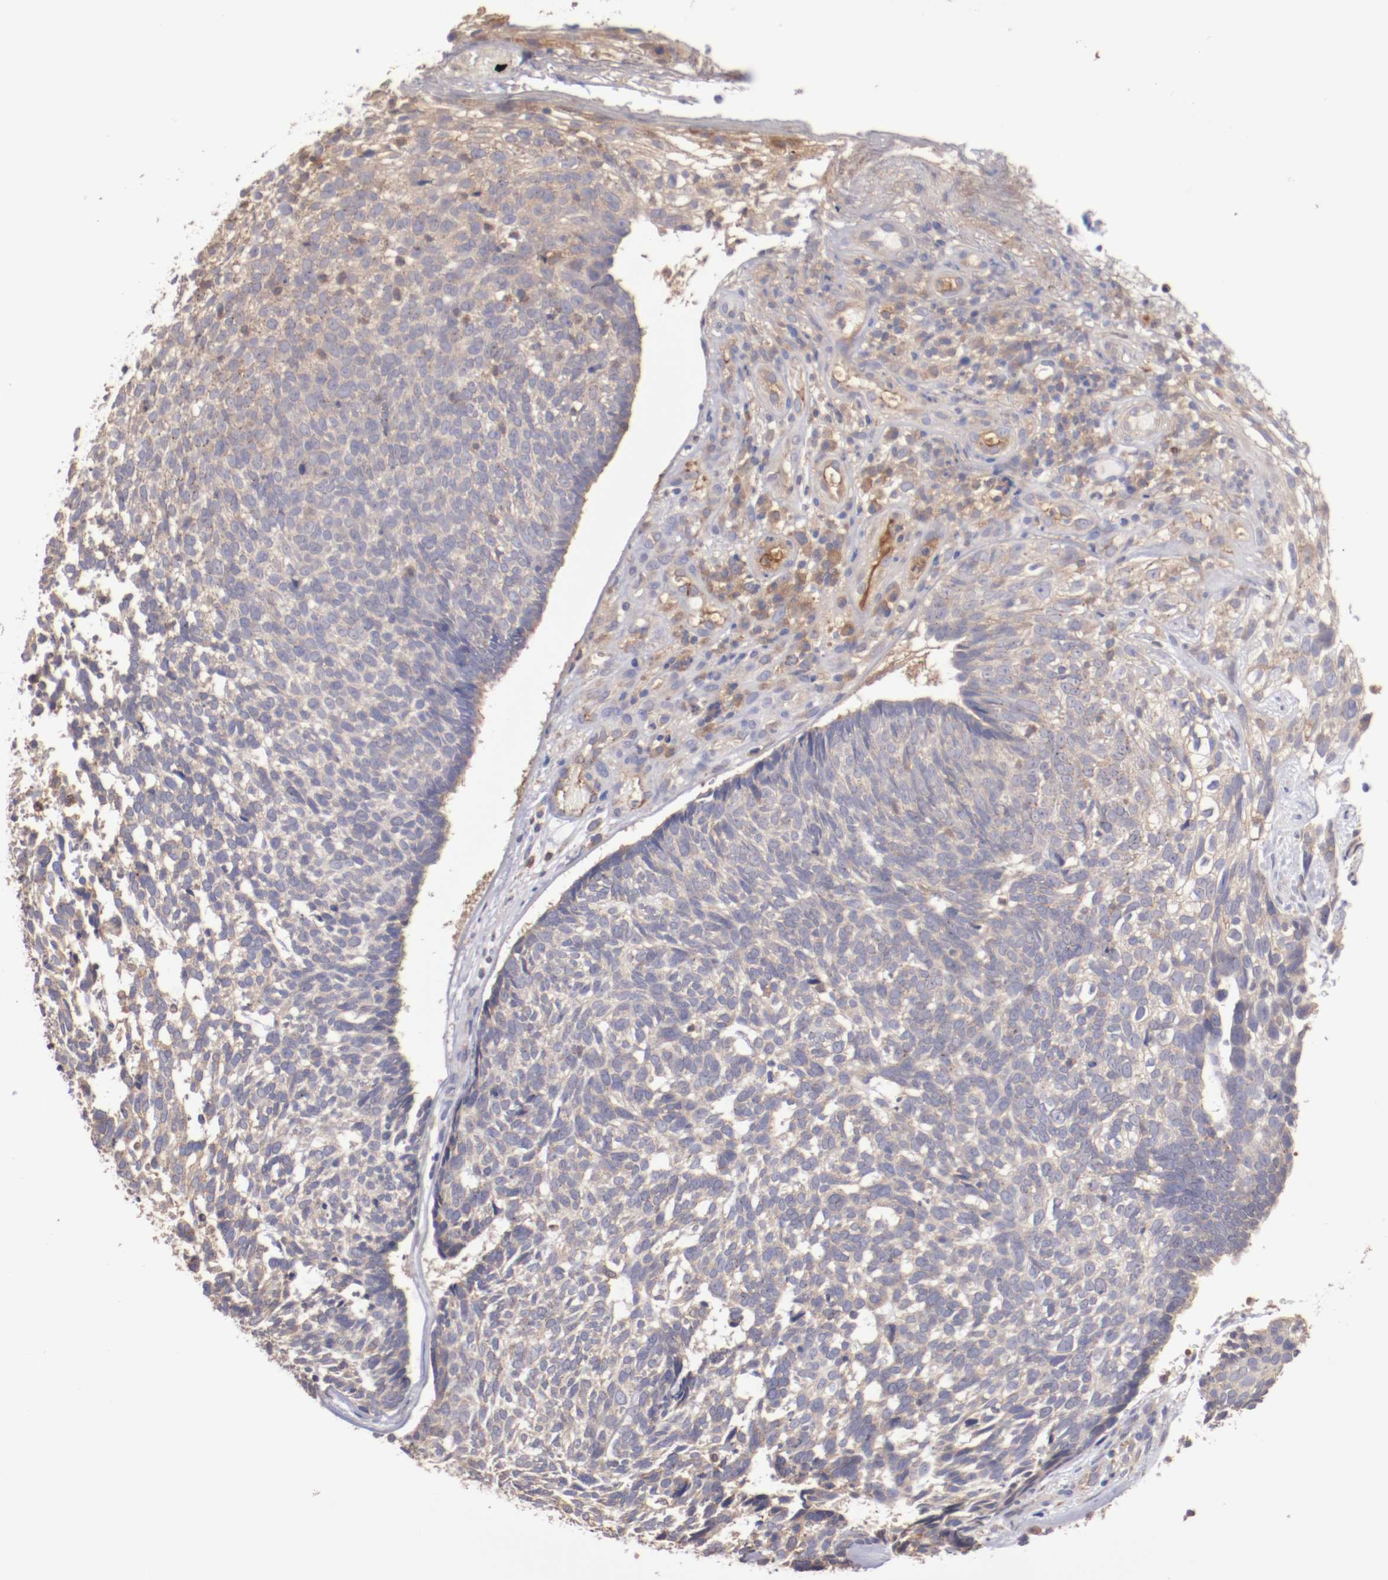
{"staining": {"intensity": "weak", "quantity": "25%-75%", "location": "cytoplasmic/membranous"}, "tissue": "skin cancer", "cell_type": "Tumor cells", "image_type": "cancer", "snomed": [{"axis": "morphology", "description": "Basal cell carcinoma"}, {"axis": "topography", "description": "Skin"}], "caption": "Skin basal cell carcinoma stained with immunohistochemistry shows weak cytoplasmic/membranous expression in about 25%-75% of tumor cells.", "gene": "NFKBIE", "patient": {"sex": "male", "age": 72}}